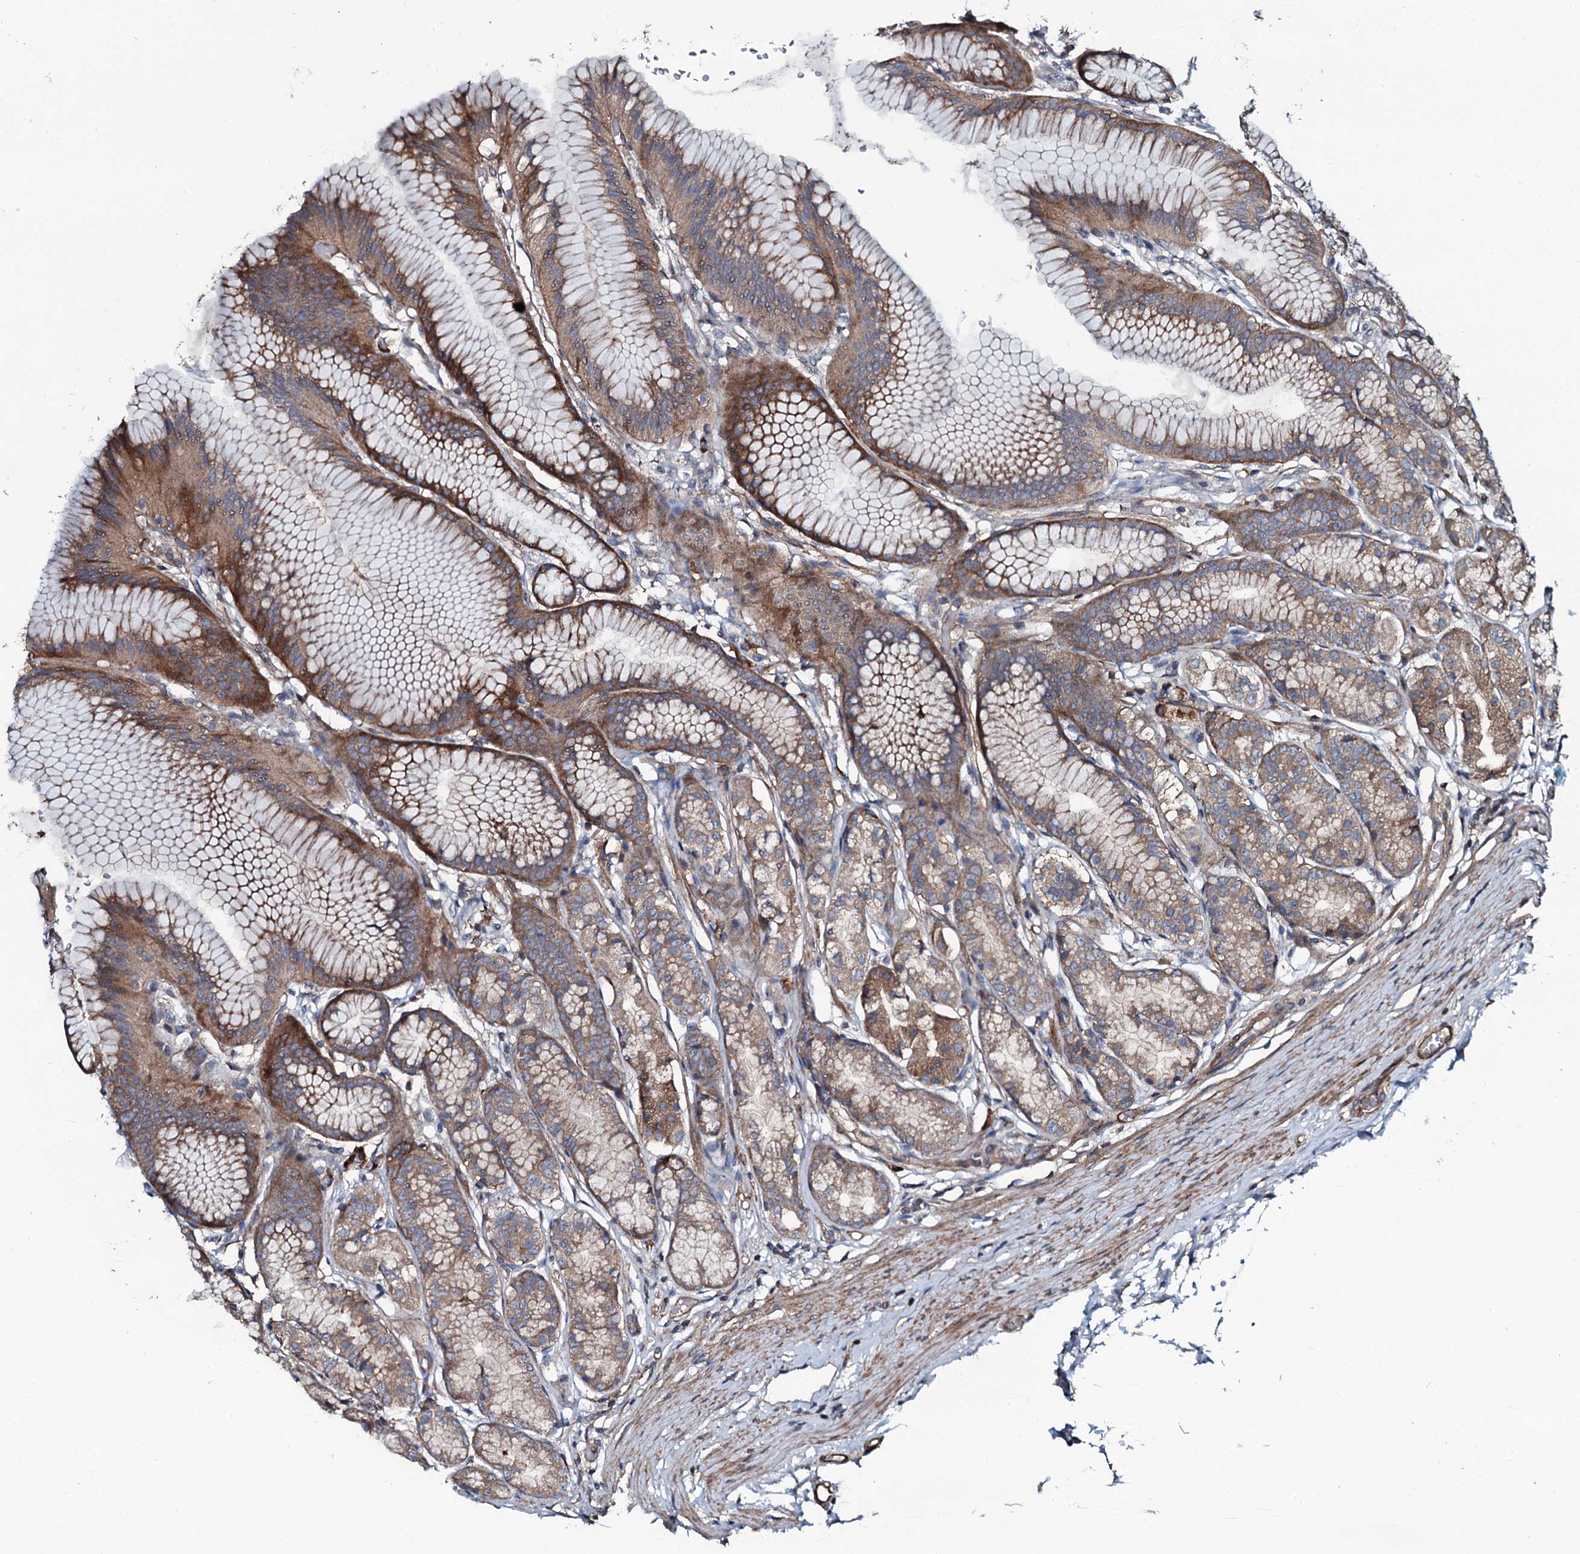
{"staining": {"intensity": "moderate", "quantity": ">75%", "location": "cytoplasmic/membranous"}, "tissue": "stomach", "cell_type": "Glandular cells", "image_type": "normal", "snomed": [{"axis": "morphology", "description": "Normal tissue, NOS"}, {"axis": "morphology", "description": "Adenocarcinoma, NOS"}, {"axis": "morphology", "description": "Adenocarcinoma, High grade"}, {"axis": "topography", "description": "Stomach, upper"}, {"axis": "topography", "description": "Stomach"}], "caption": "Stomach stained with a brown dye reveals moderate cytoplasmic/membranous positive expression in approximately >75% of glandular cells.", "gene": "USPL1", "patient": {"sex": "female", "age": 65}}